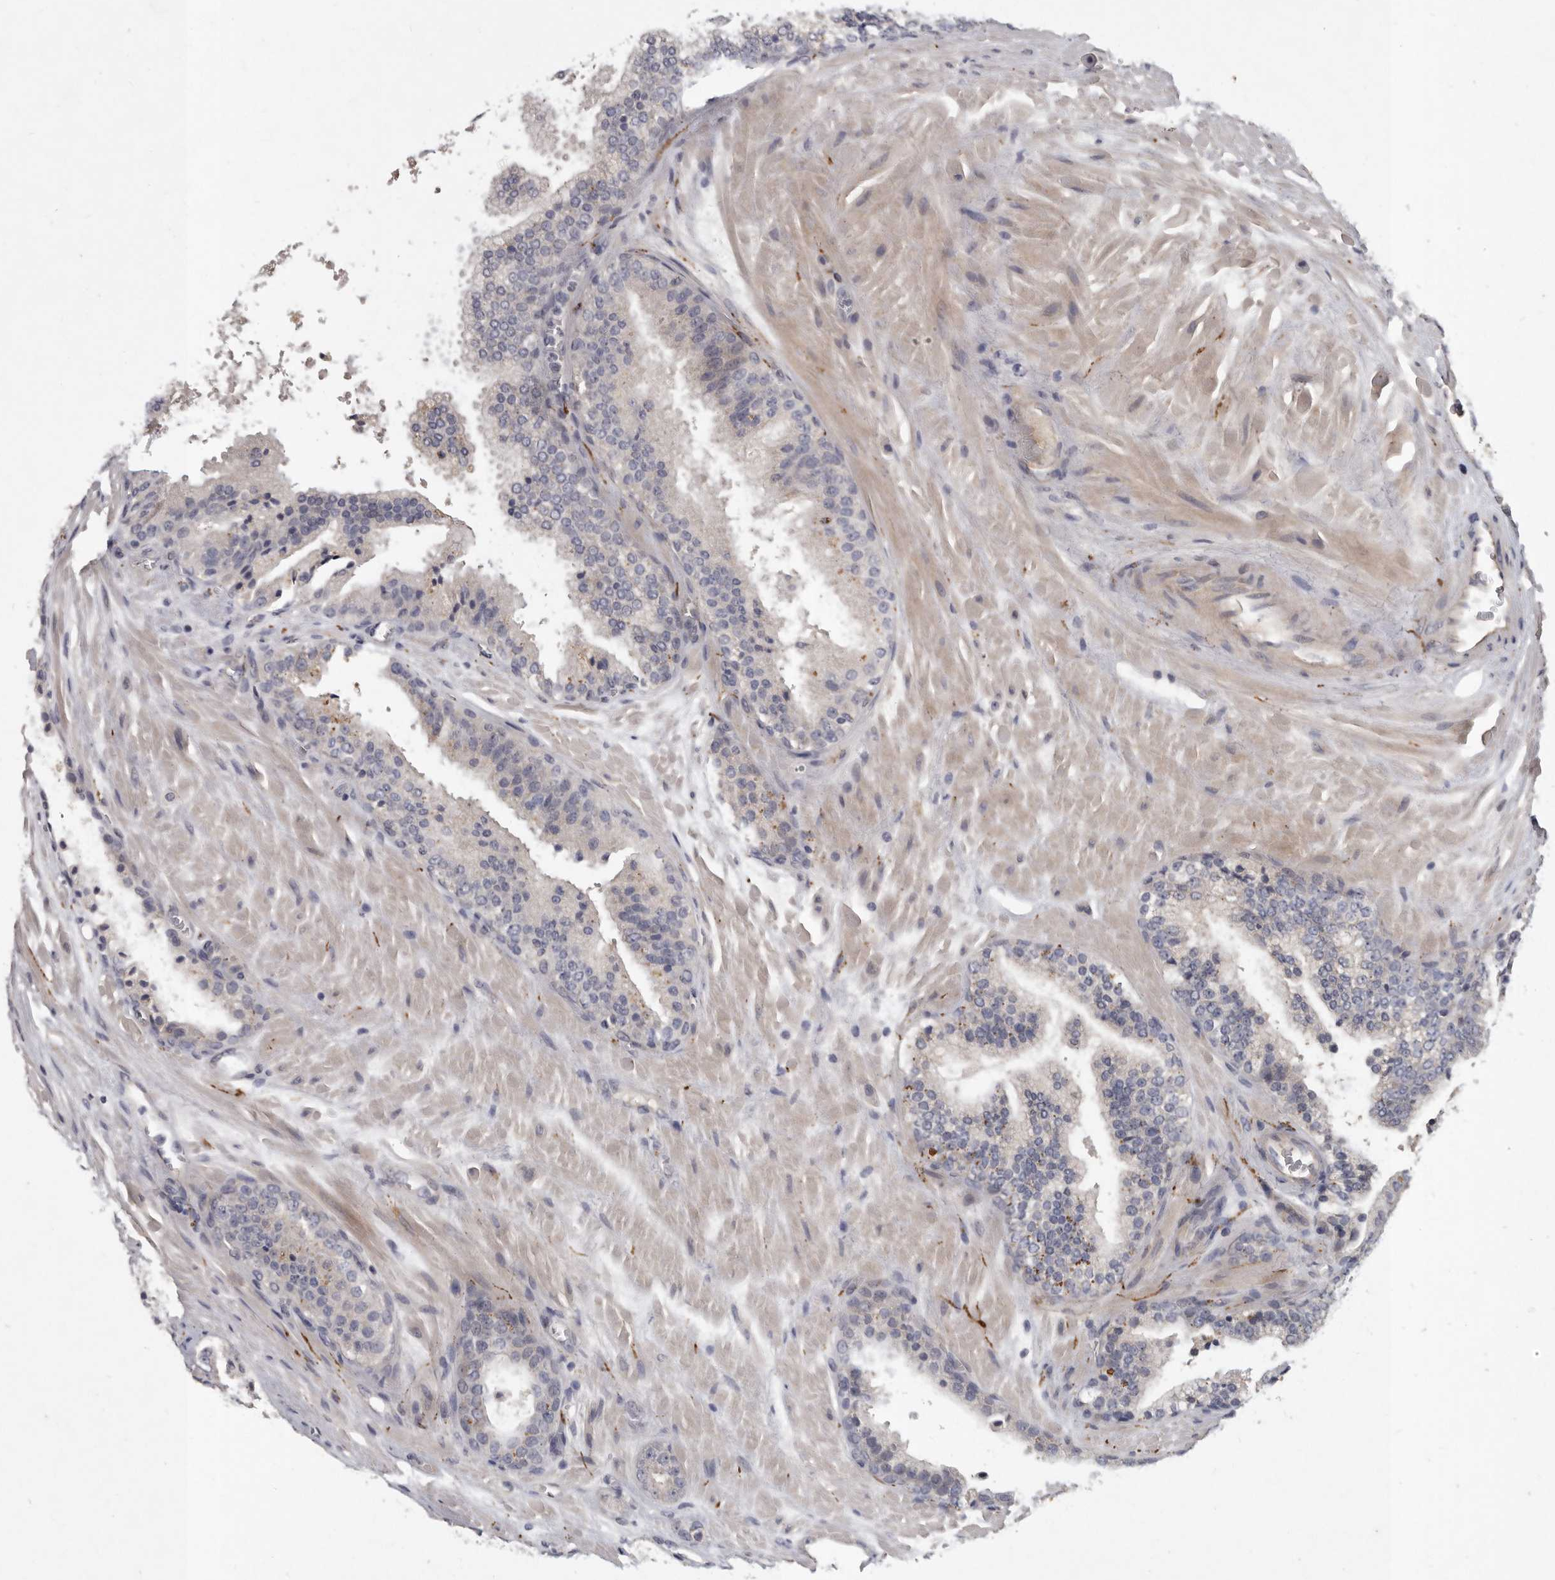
{"staining": {"intensity": "negative", "quantity": "none", "location": "none"}, "tissue": "prostate cancer", "cell_type": "Tumor cells", "image_type": "cancer", "snomed": [{"axis": "morphology", "description": "Adenocarcinoma, High grade"}, {"axis": "topography", "description": "Prostate"}], "caption": "A high-resolution photomicrograph shows IHC staining of prostate cancer, which shows no significant expression in tumor cells.", "gene": "SLC22A1", "patient": {"sex": "male", "age": 65}}